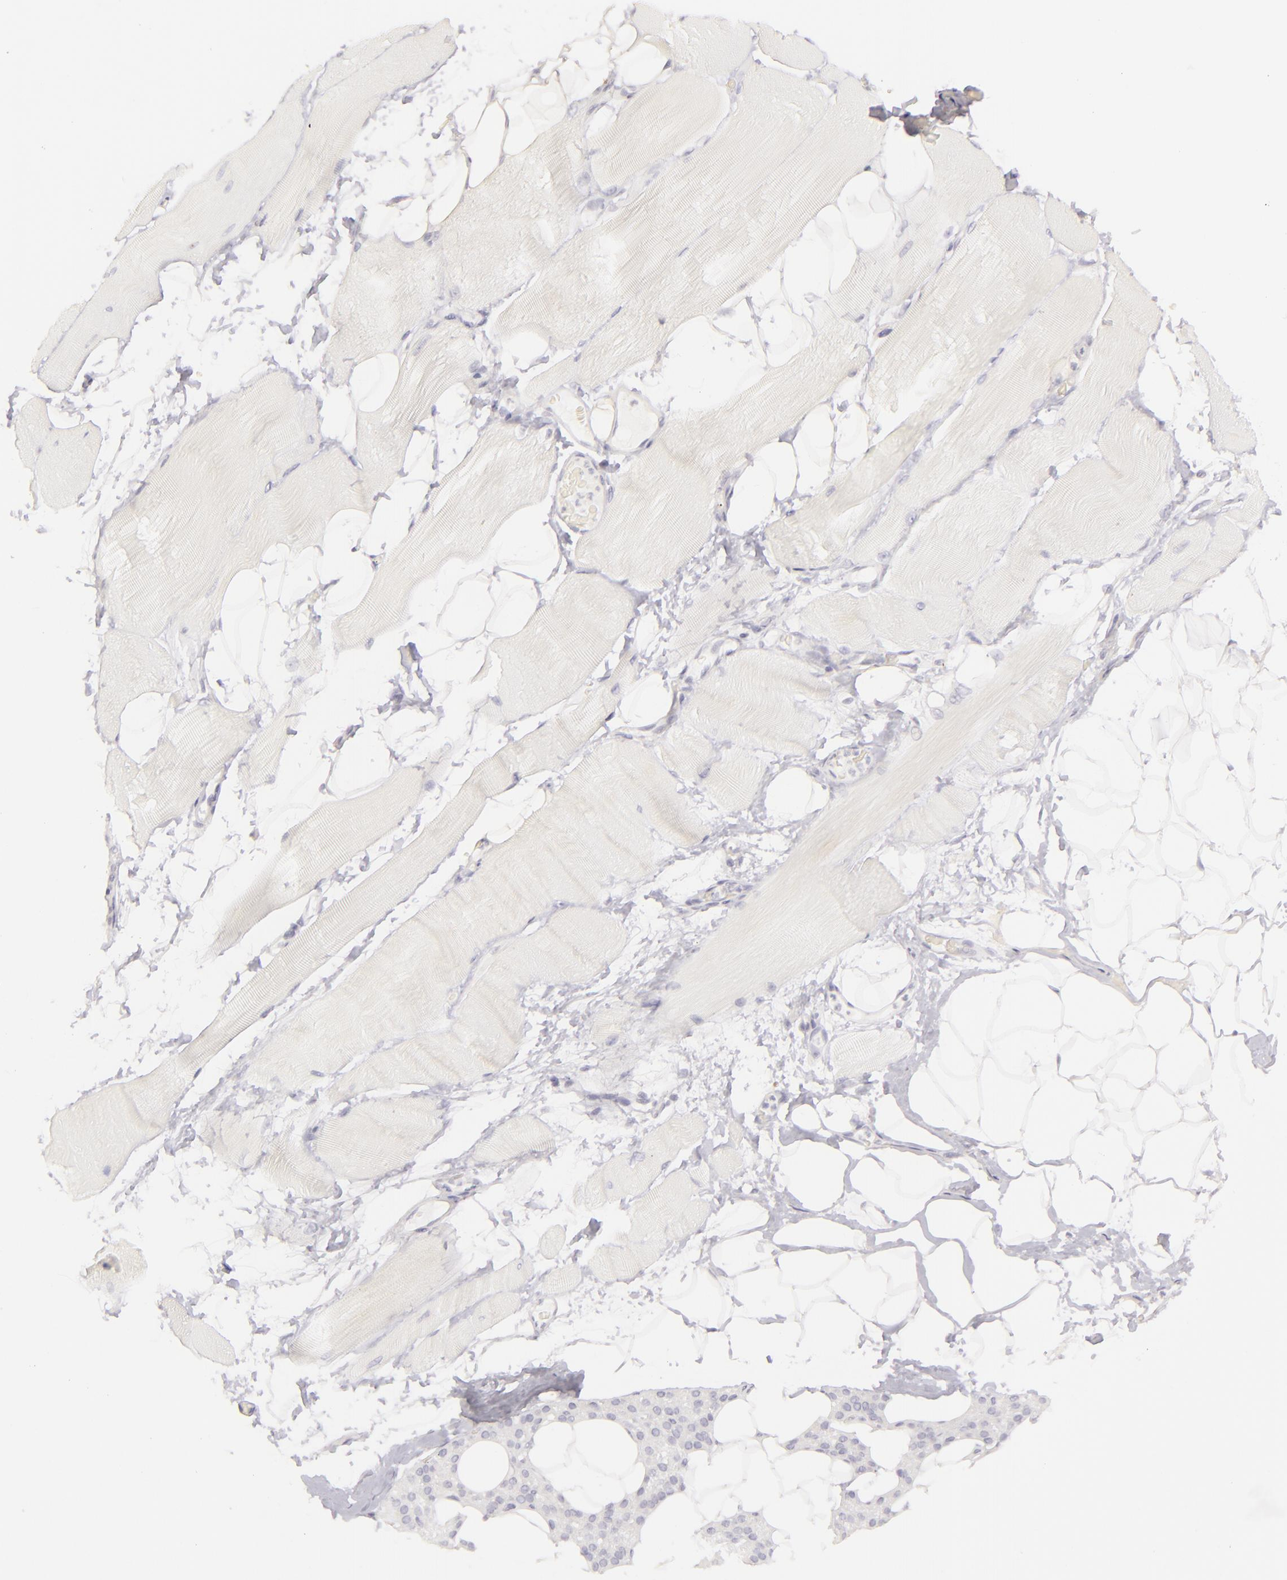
{"staining": {"intensity": "negative", "quantity": "none", "location": "none"}, "tissue": "skeletal muscle", "cell_type": "Myocytes", "image_type": "normal", "snomed": [{"axis": "morphology", "description": "Normal tissue, NOS"}, {"axis": "topography", "description": "Skeletal muscle"}, {"axis": "topography", "description": "Parathyroid gland"}], "caption": "This is a histopathology image of immunohistochemistry (IHC) staining of benign skeletal muscle, which shows no staining in myocytes.", "gene": "CDX2", "patient": {"sex": "female", "age": 37}}